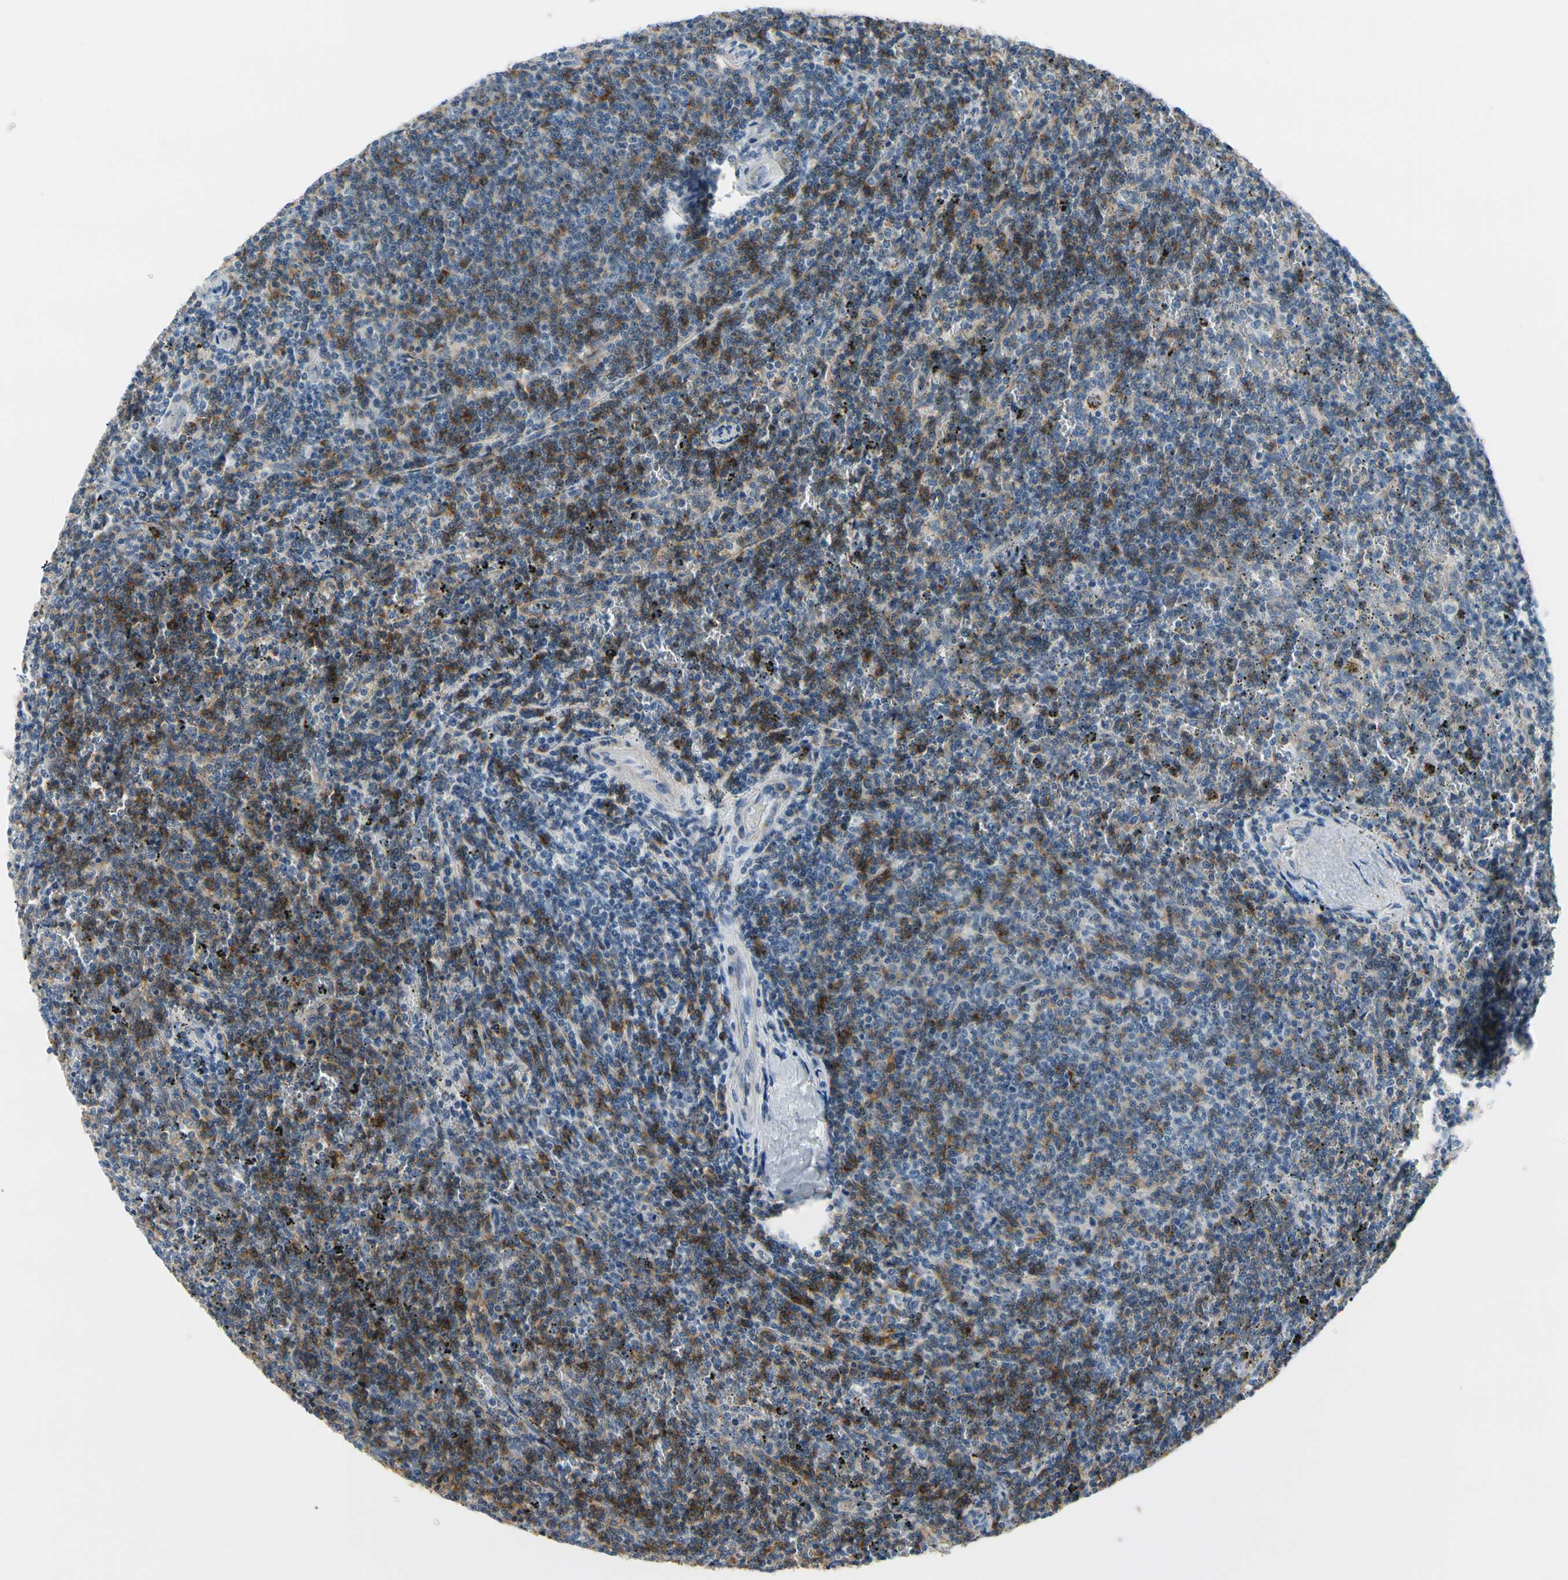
{"staining": {"intensity": "moderate", "quantity": "25%-75%", "location": "cytoplasmic/membranous"}, "tissue": "lymphoma", "cell_type": "Tumor cells", "image_type": "cancer", "snomed": [{"axis": "morphology", "description": "Malignant lymphoma, non-Hodgkin's type, Low grade"}, {"axis": "topography", "description": "Spleen"}], "caption": "High-magnification brightfield microscopy of lymphoma stained with DAB (brown) and counterstained with hematoxylin (blue). tumor cells exhibit moderate cytoplasmic/membranous staining is appreciated in about25%-75% of cells.", "gene": "FCER2", "patient": {"sex": "female", "age": 50}}